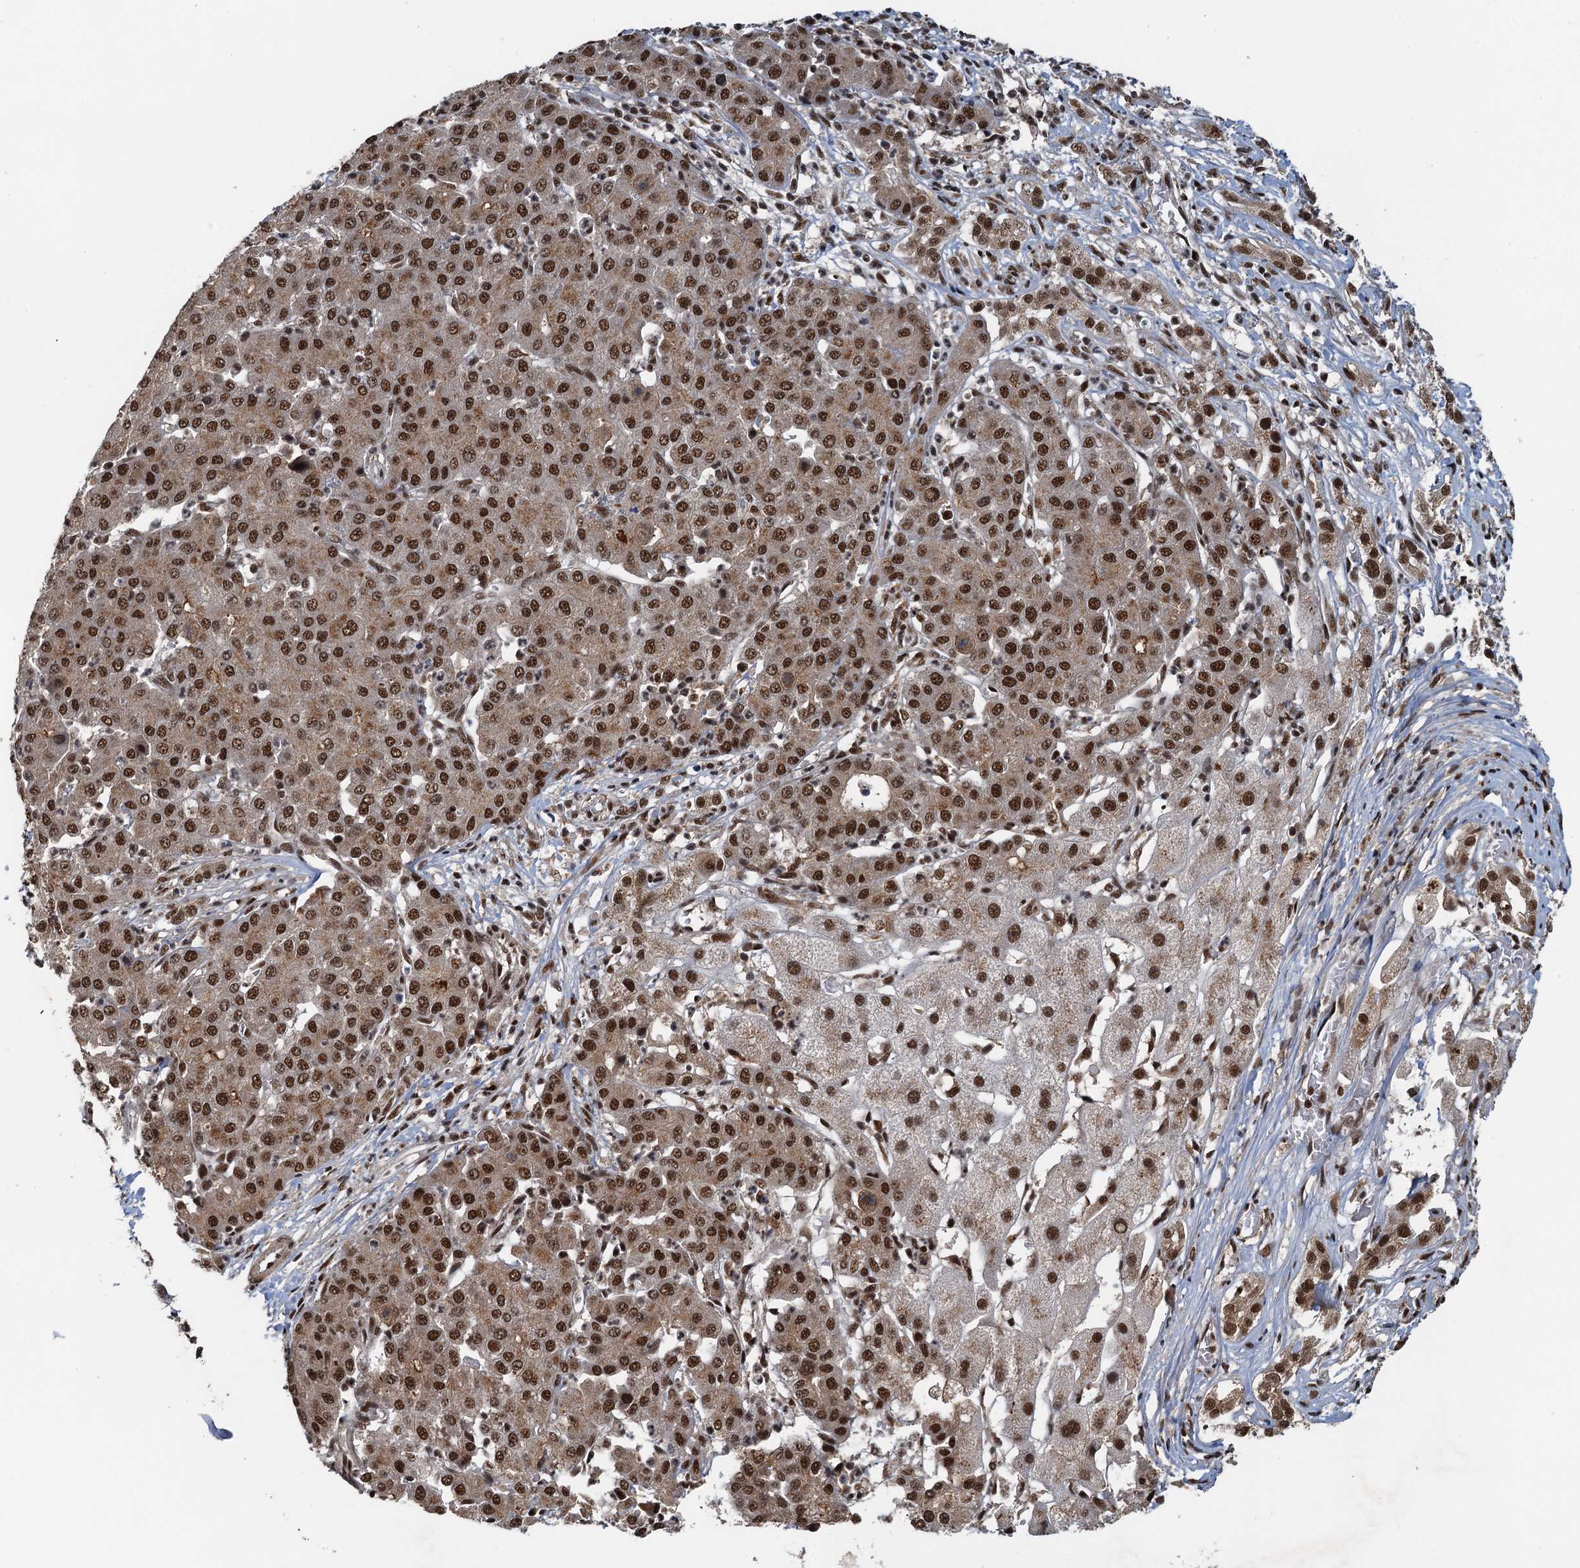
{"staining": {"intensity": "moderate", "quantity": ">75%", "location": "nuclear"}, "tissue": "liver cancer", "cell_type": "Tumor cells", "image_type": "cancer", "snomed": [{"axis": "morphology", "description": "Carcinoma, Hepatocellular, NOS"}, {"axis": "topography", "description": "Liver"}], "caption": "Immunohistochemical staining of human hepatocellular carcinoma (liver) demonstrates moderate nuclear protein staining in about >75% of tumor cells.", "gene": "ZC3H18", "patient": {"sex": "male", "age": 65}}